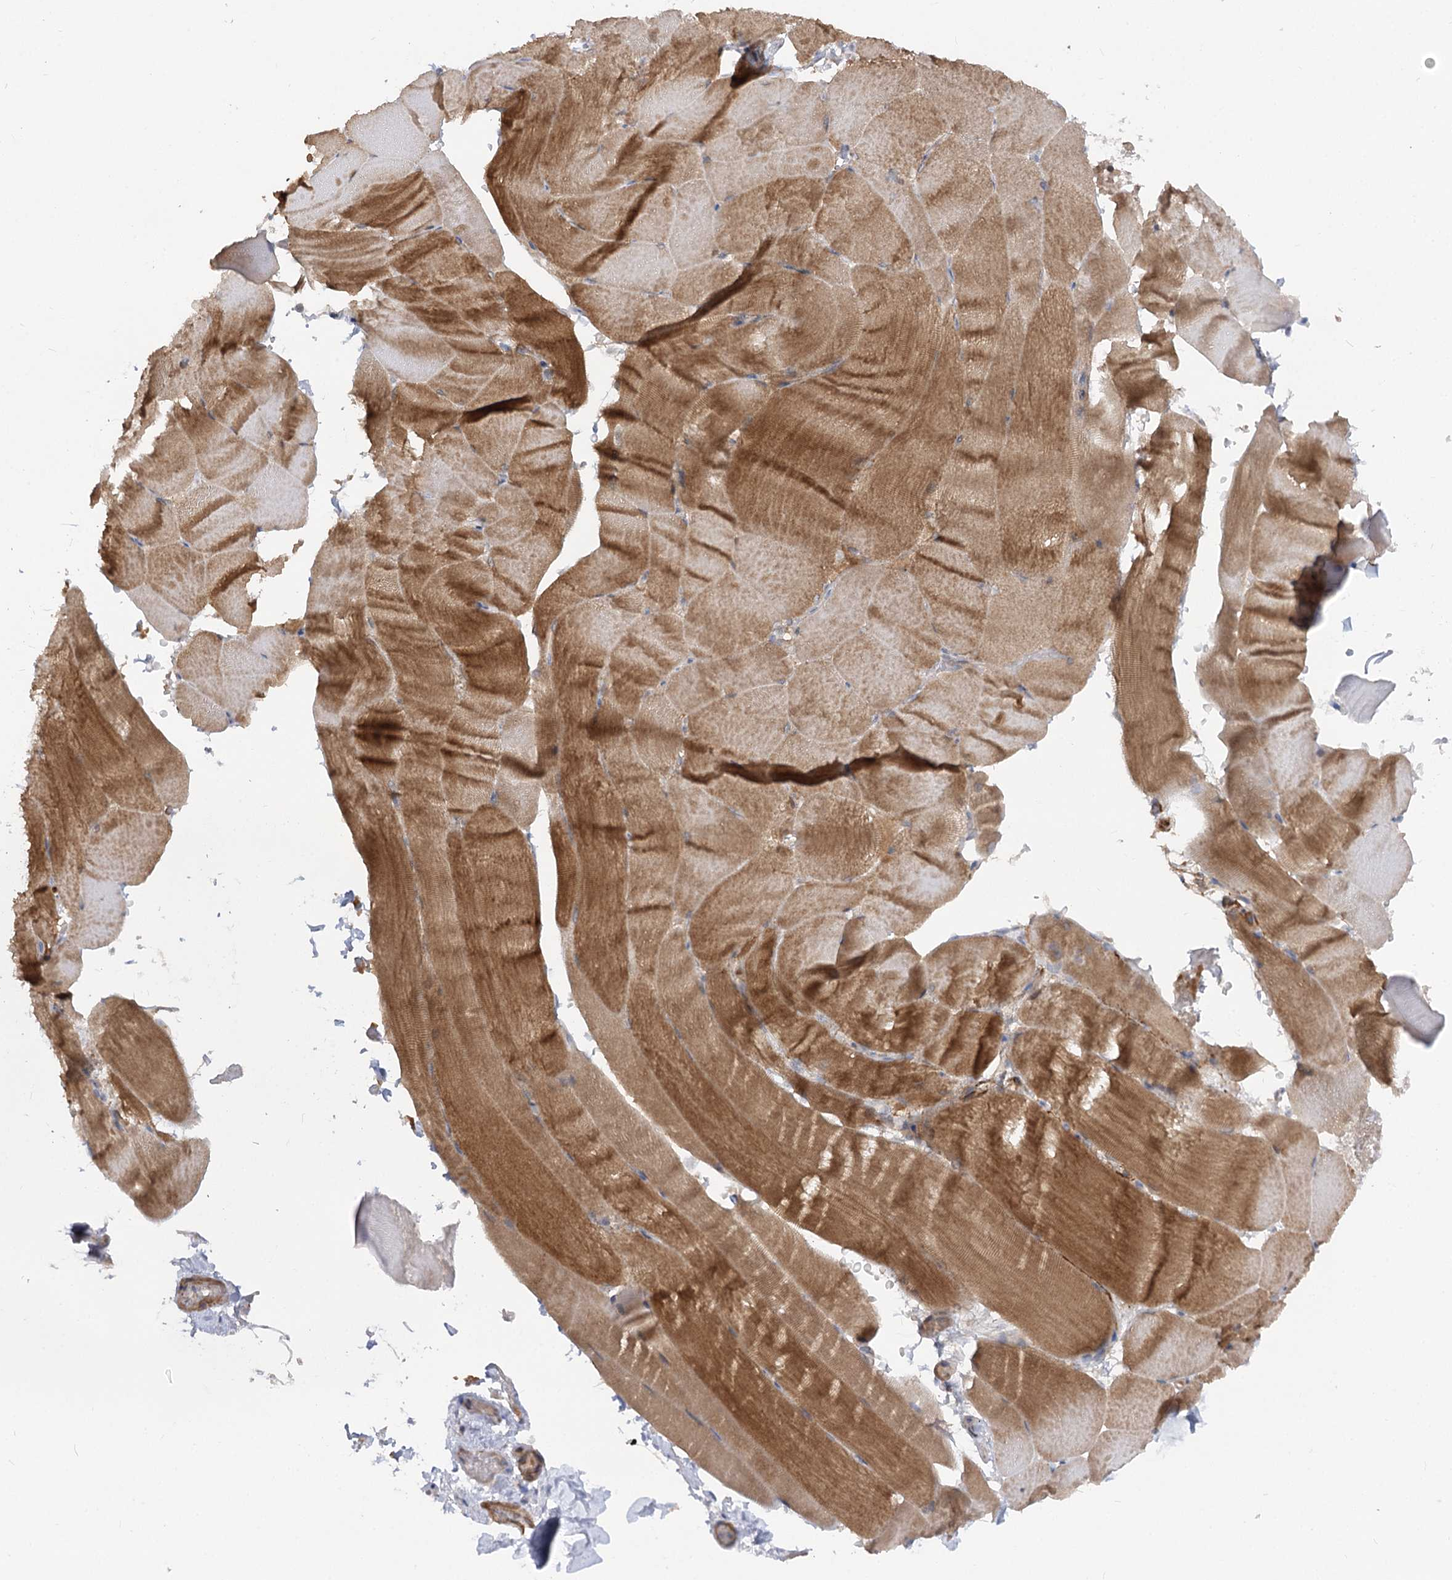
{"staining": {"intensity": "moderate", "quantity": ">75%", "location": "cytoplasmic/membranous"}, "tissue": "skeletal muscle", "cell_type": "Myocytes", "image_type": "normal", "snomed": [{"axis": "morphology", "description": "Normal tissue, NOS"}, {"axis": "topography", "description": "Skeletal muscle"}, {"axis": "topography", "description": "Parathyroid gland"}], "caption": "High-magnification brightfield microscopy of unremarkable skeletal muscle stained with DAB (brown) and counterstained with hematoxylin (blue). myocytes exhibit moderate cytoplasmic/membranous staining is seen in approximately>75% of cells.", "gene": "FGF19", "patient": {"sex": "female", "age": 37}}